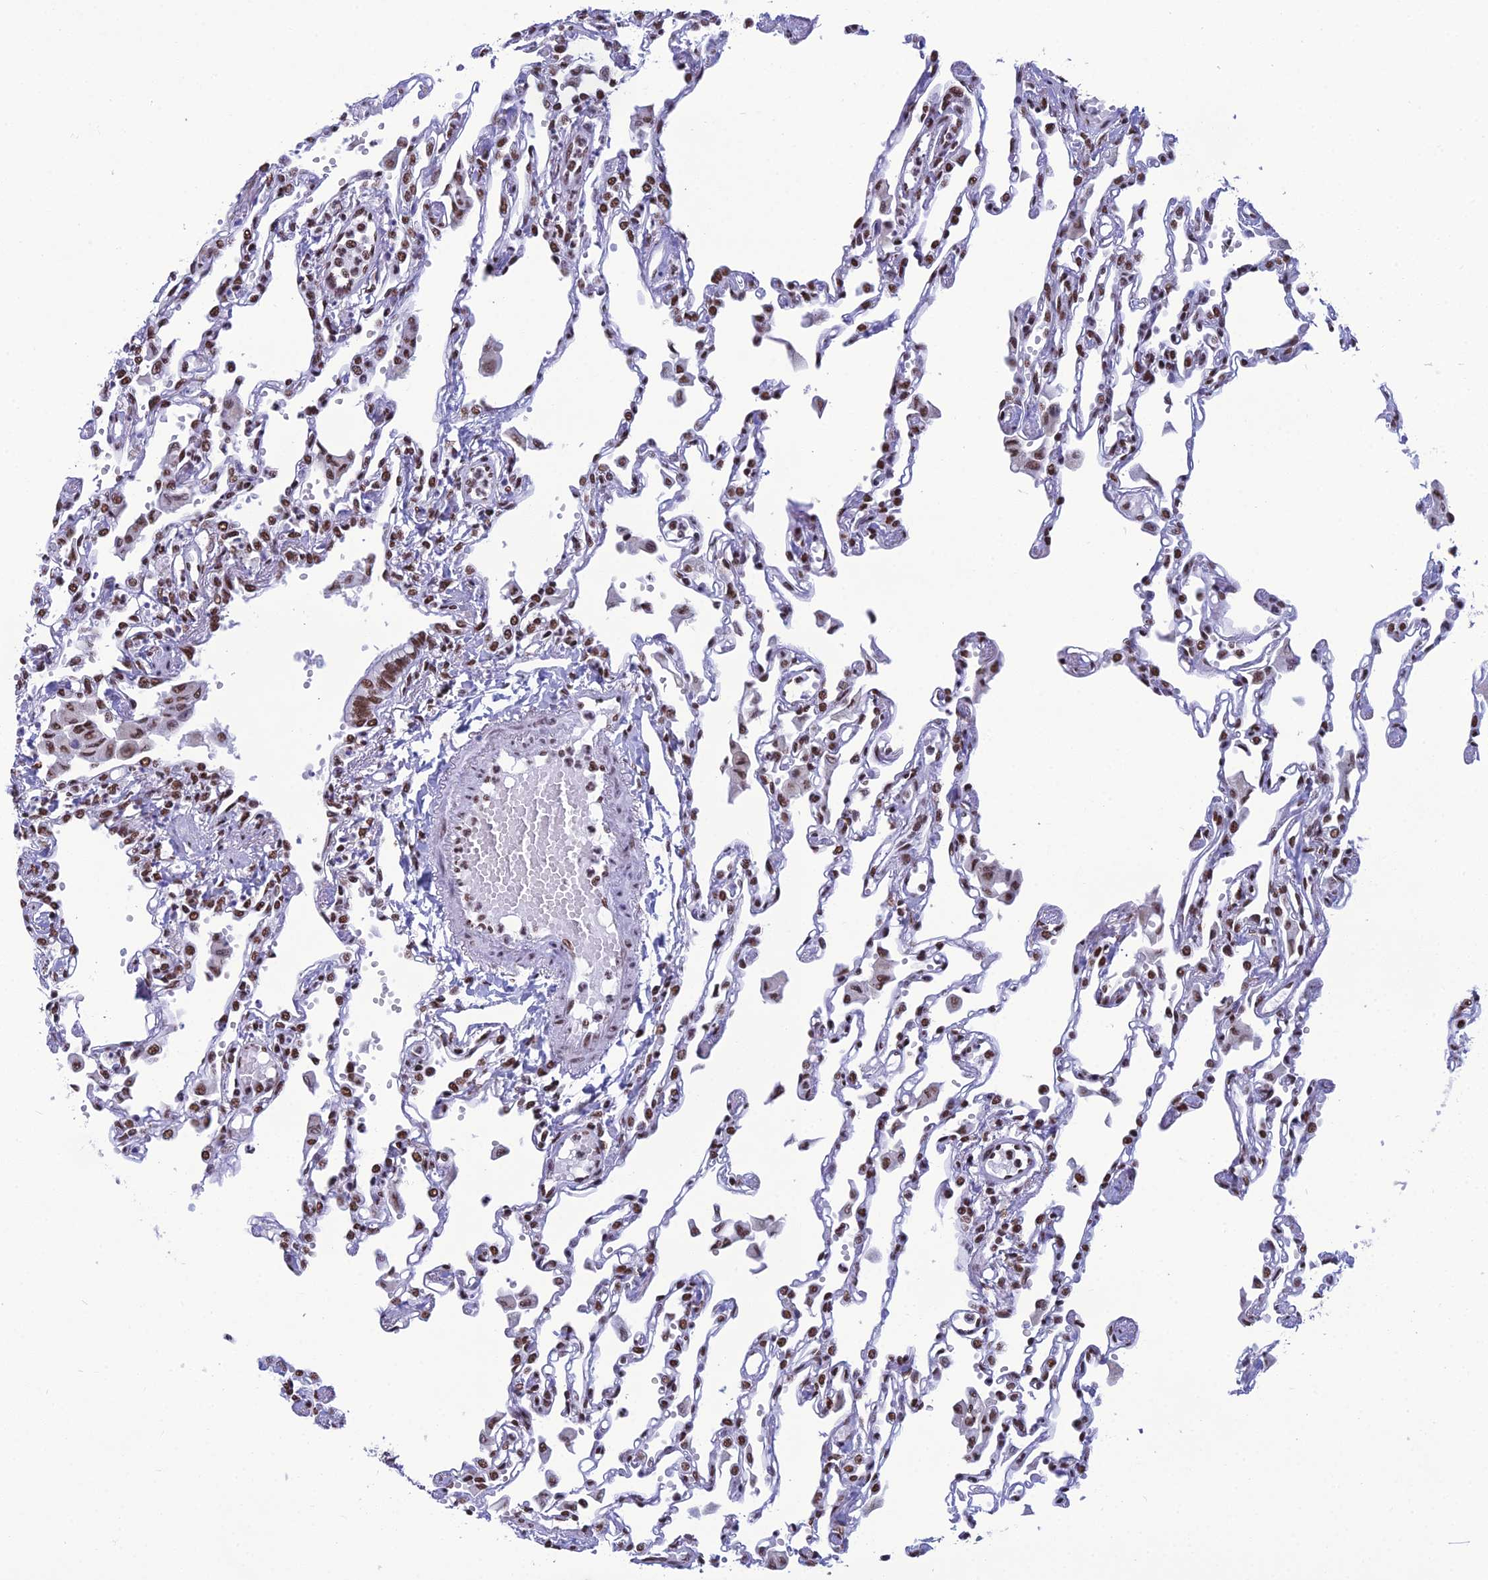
{"staining": {"intensity": "moderate", "quantity": ">75%", "location": "nuclear"}, "tissue": "lung", "cell_type": "Alveolar cells", "image_type": "normal", "snomed": [{"axis": "morphology", "description": "Normal tissue, NOS"}, {"axis": "topography", "description": "Bronchus"}, {"axis": "topography", "description": "Lung"}], "caption": "Immunohistochemical staining of unremarkable lung displays moderate nuclear protein positivity in about >75% of alveolar cells. Using DAB (3,3'-diaminobenzidine) (brown) and hematoxylin (blue) stains, captured at high magnification using brightfield microscopy.", "gene": "PRAMEF12", "patient": {"sex": "female", "age": 49}}